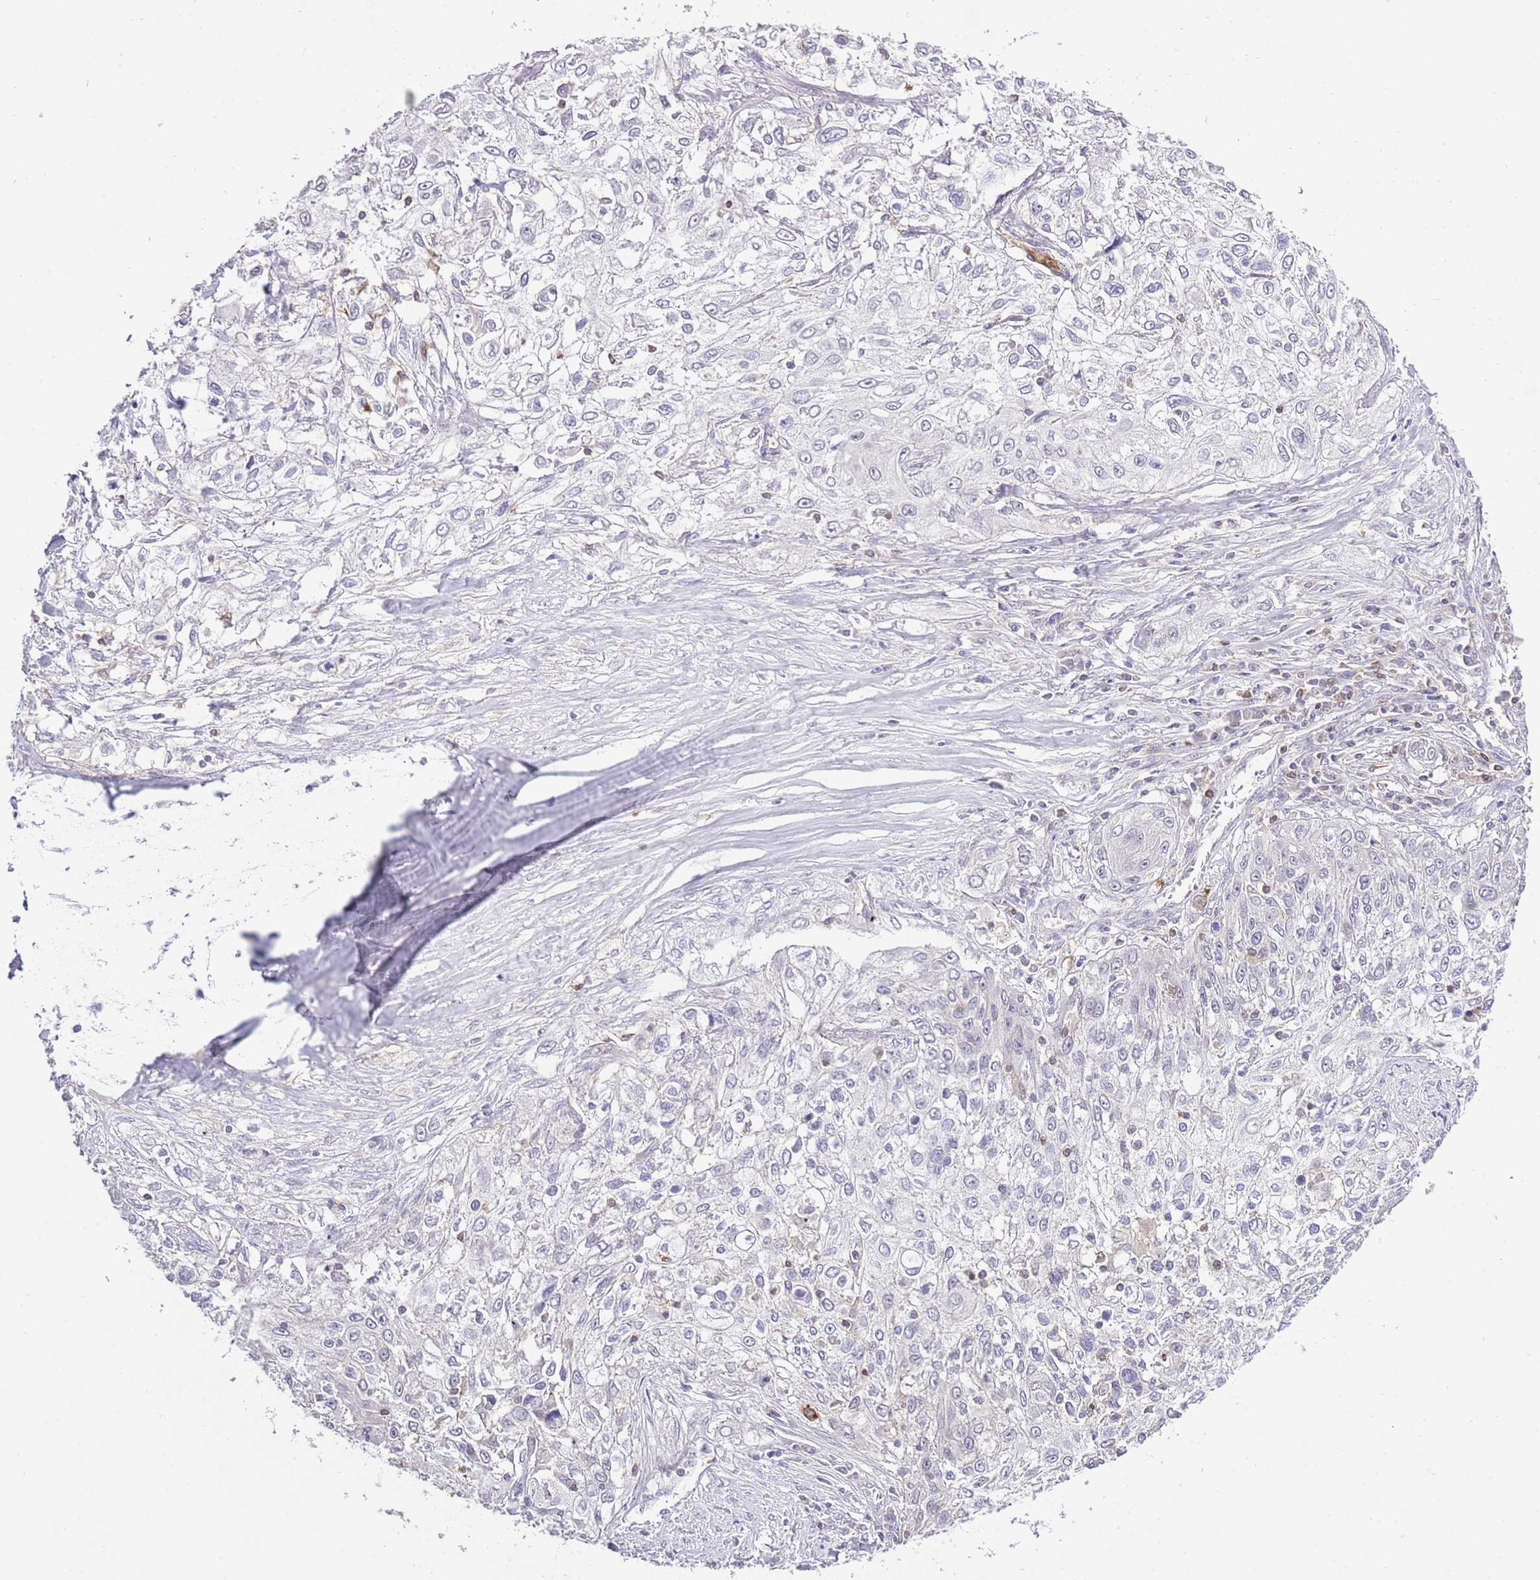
{"staining": {"intensity": "negative", "quantity": "none", "location": "none"}, "tissue": "lung cancer", "cell_type": "Tumor cells", "image_type": "cancer", "snomed": [{"axis": "morphology", "description": "Squamous cell carcinoma, NOS"}, {"axis": "topography", "description": "Lung"}], "caption": "An immunohistochemistry micrograph of lung squamous cell carcinoma is shown. There is no staining in tumor cells of lung squamous cell carcinoma.", "gene": "EFHD1", "patient": {"sex": "female", "age": 69}}